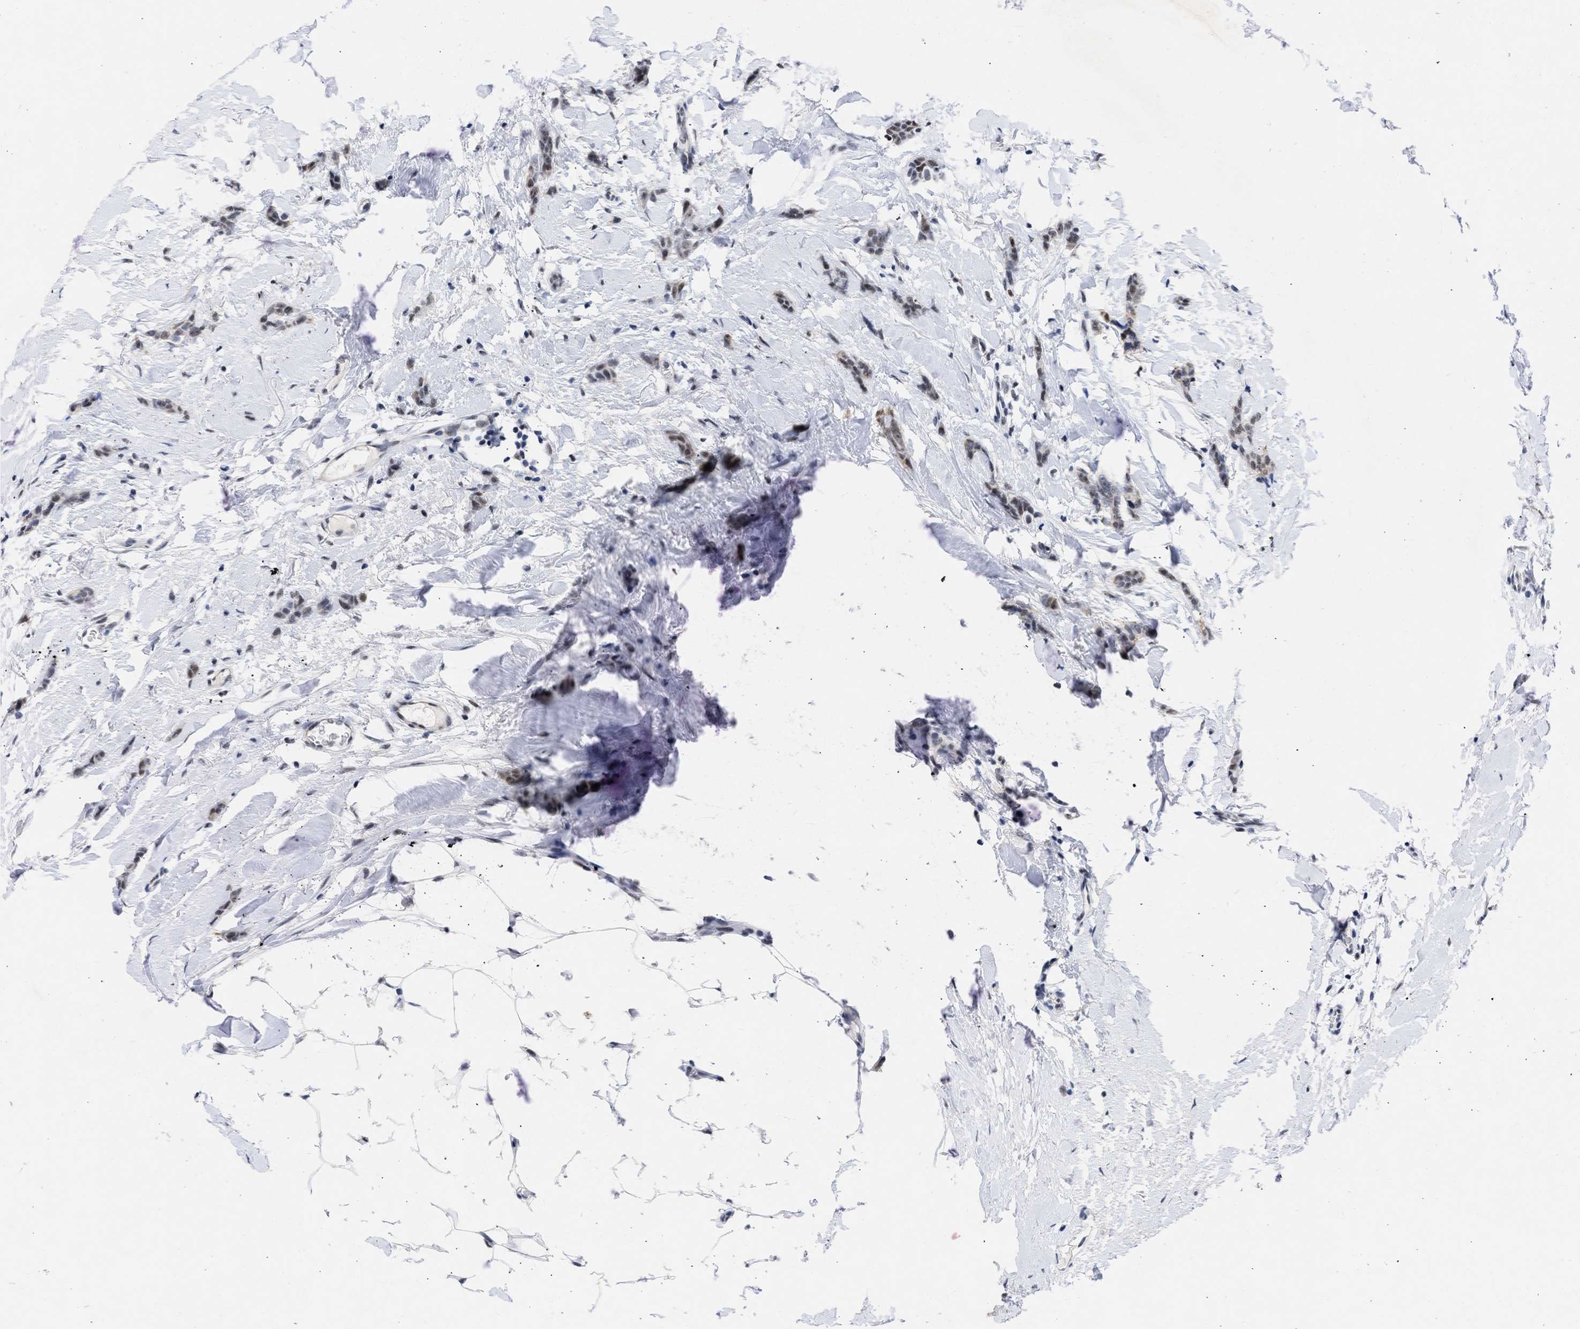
{"staining": {"intensity": "moderate", "quantity": ">75%", "location": "nuclear"}, "tissue": "breast cancer", "cell_type": "Tumor cells", "image_type": "cancer", "snomed": [{"axis": "morphology", "description": "Lobular carcinoma"}, {"axis": "topography", "description": "Skin"}, {"axis": "topography", "description": "Breast"}], "caption": "High-magnification brightfield microscopy of lobular carcinoma (breast) stained with DAB (brown) and counterstained with hematoxylin (blue). tumor cells exhibit moderate nuclear expression is seen in approximately>75% of cells.", "gene": "DDX41", "patient": {"sex": "female", "age": 46}}